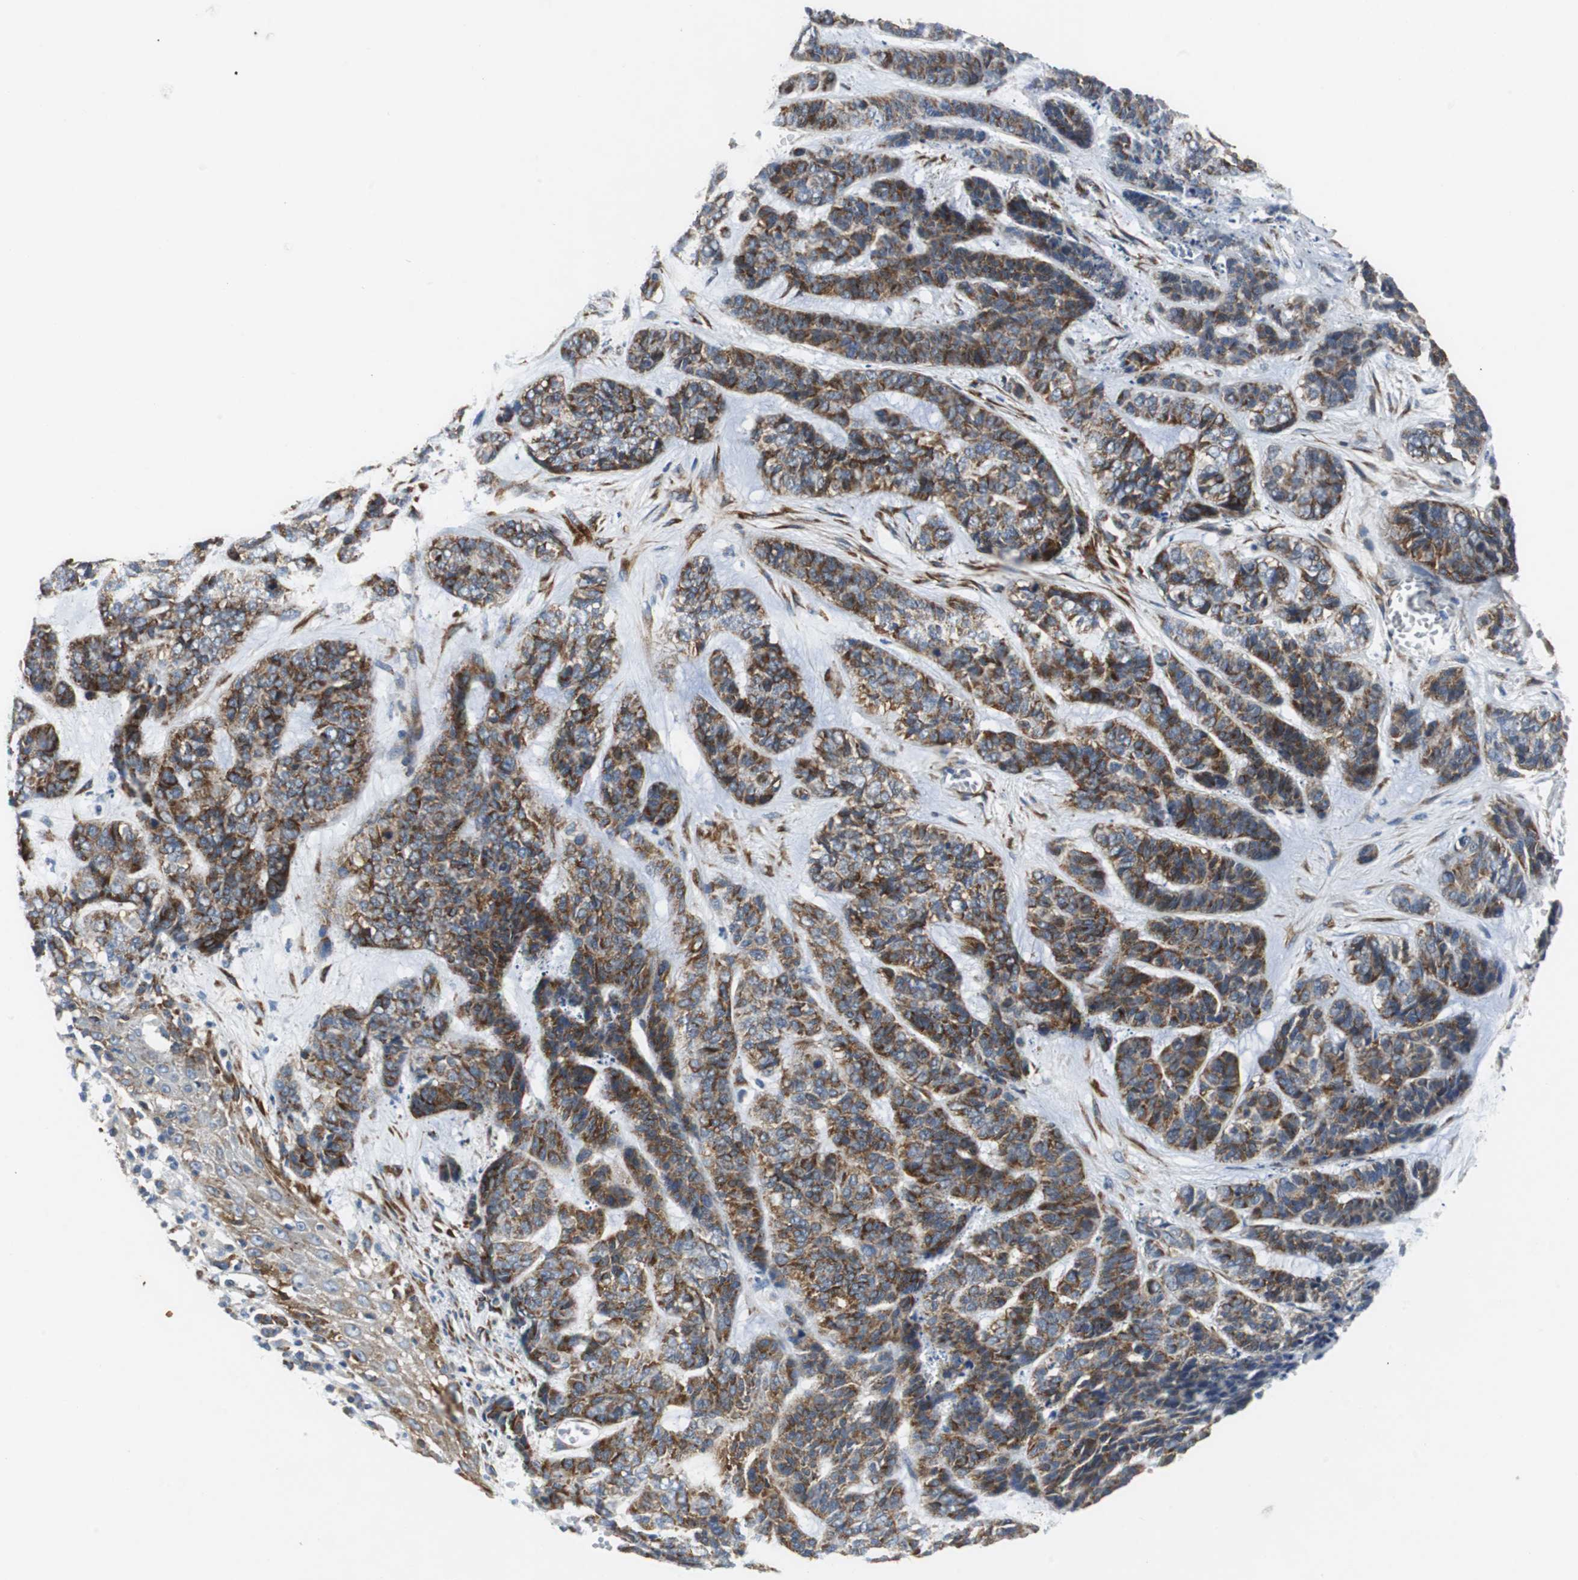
{"staining": {"intensity": "strong", "quantity": ">75%", "location": "cytoplasmic/membranous"}, "tissue": "skin cancer", "cell_type": "Tumor cells", "image_type": "cancer", "snomed": [{"axis": "morphology", "description": "Basal cell carcinoma"}, {"axis": "topography", "description": "Skin"}], "caption": "Skin cancer stained with DAB IHC reveals high levels of strong cytoplasmic/membranous staining in approximately >75% of tumor cells.", "gene": "ISCU", "patient": {"sex": "female", "age": 64}}